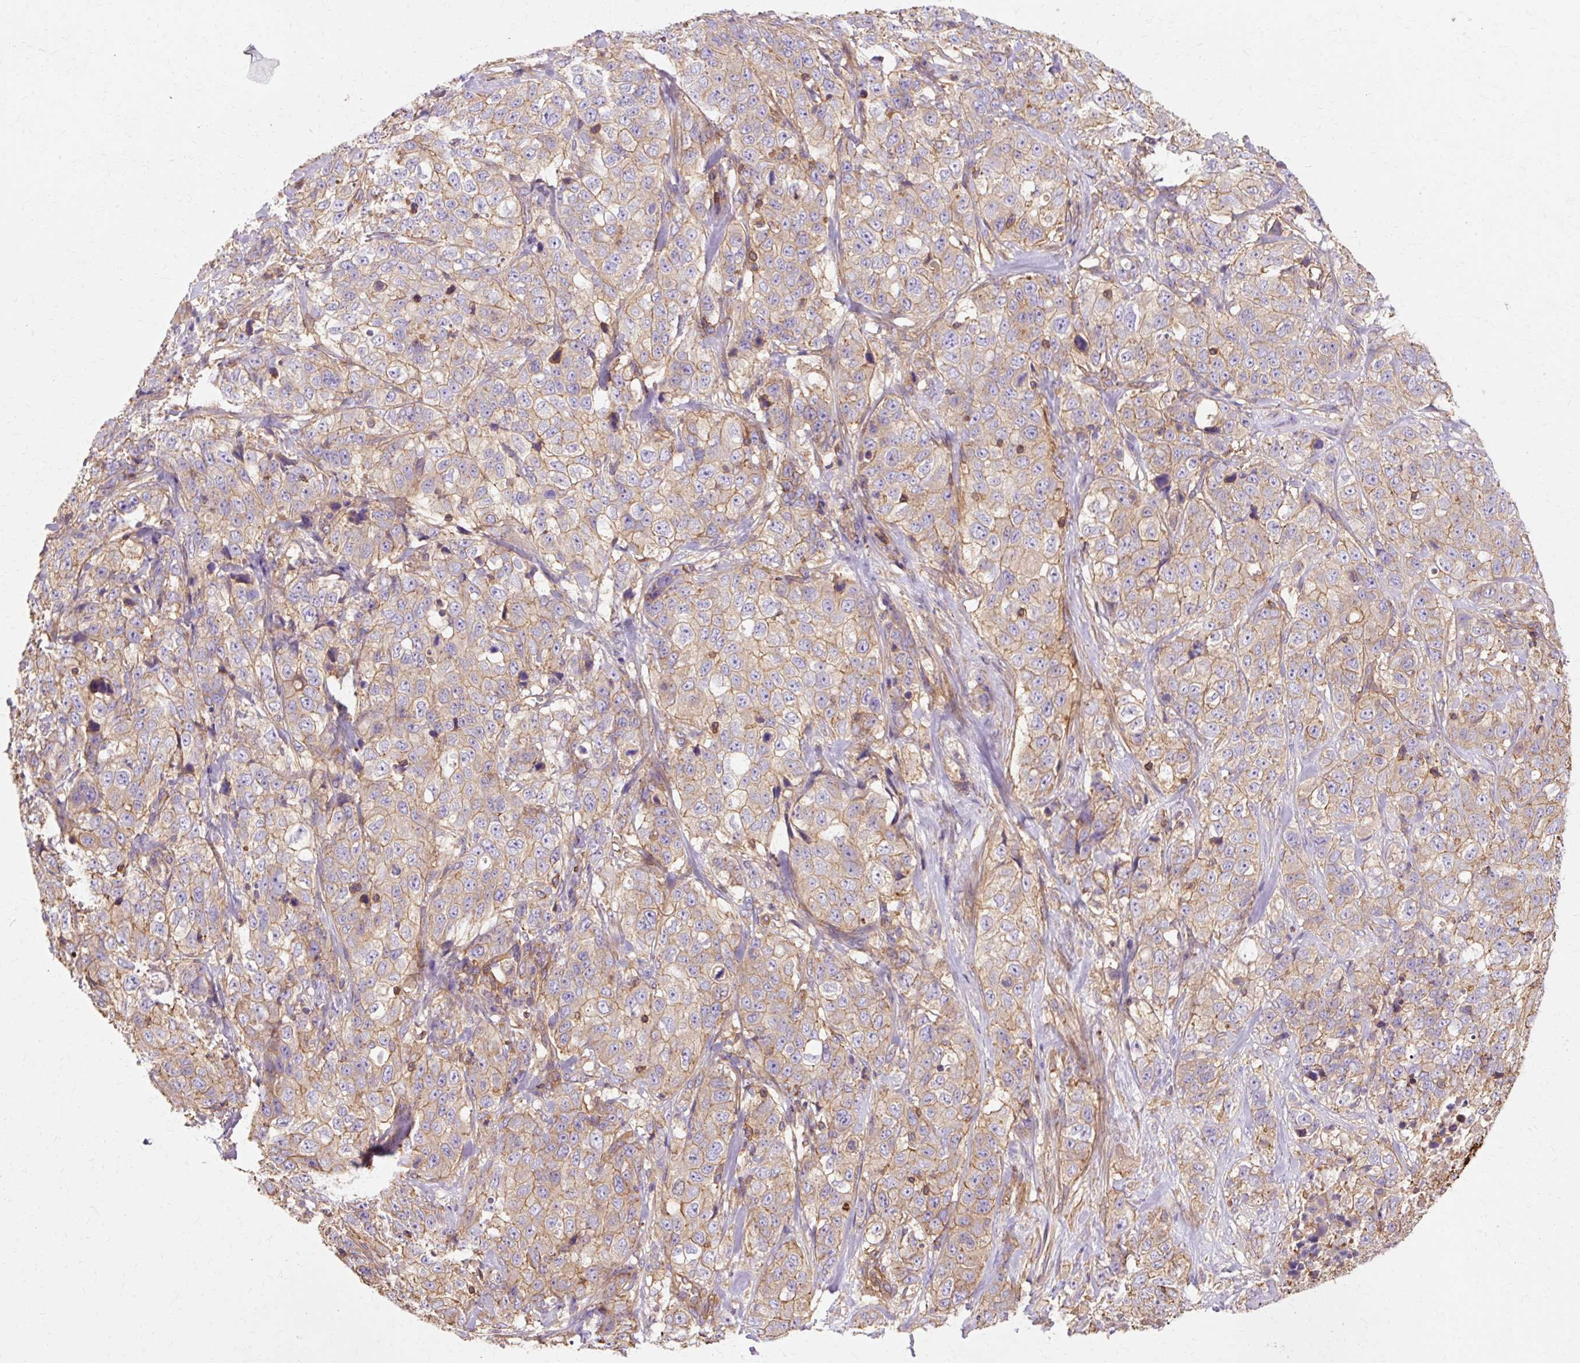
{"staining": {"intensity": "weak", "quantity": ">75%", "location": "cytoplasmic/membranous"}, "tissue": "stomach cancer", "cell_type": "Tumor cells", "image_type": "cancer", "snomed": [{"axis": "morphology", "description": "Adenocarcinoma, NOS"}, {"axis": "topography", "description": "Stomach"}], "caption": "Stomach adenocarcinoma was stained to show a protein in brown. There is low levels of weak cytoplasmic/membranous expression in approximately >75% of tumor cells. Immunohistochemistry (ihc) stains the protein in brown and the nuclei are stained blue.", "gene": "TBC1D2B", "patient": {"sex": "male", "age": 48}}